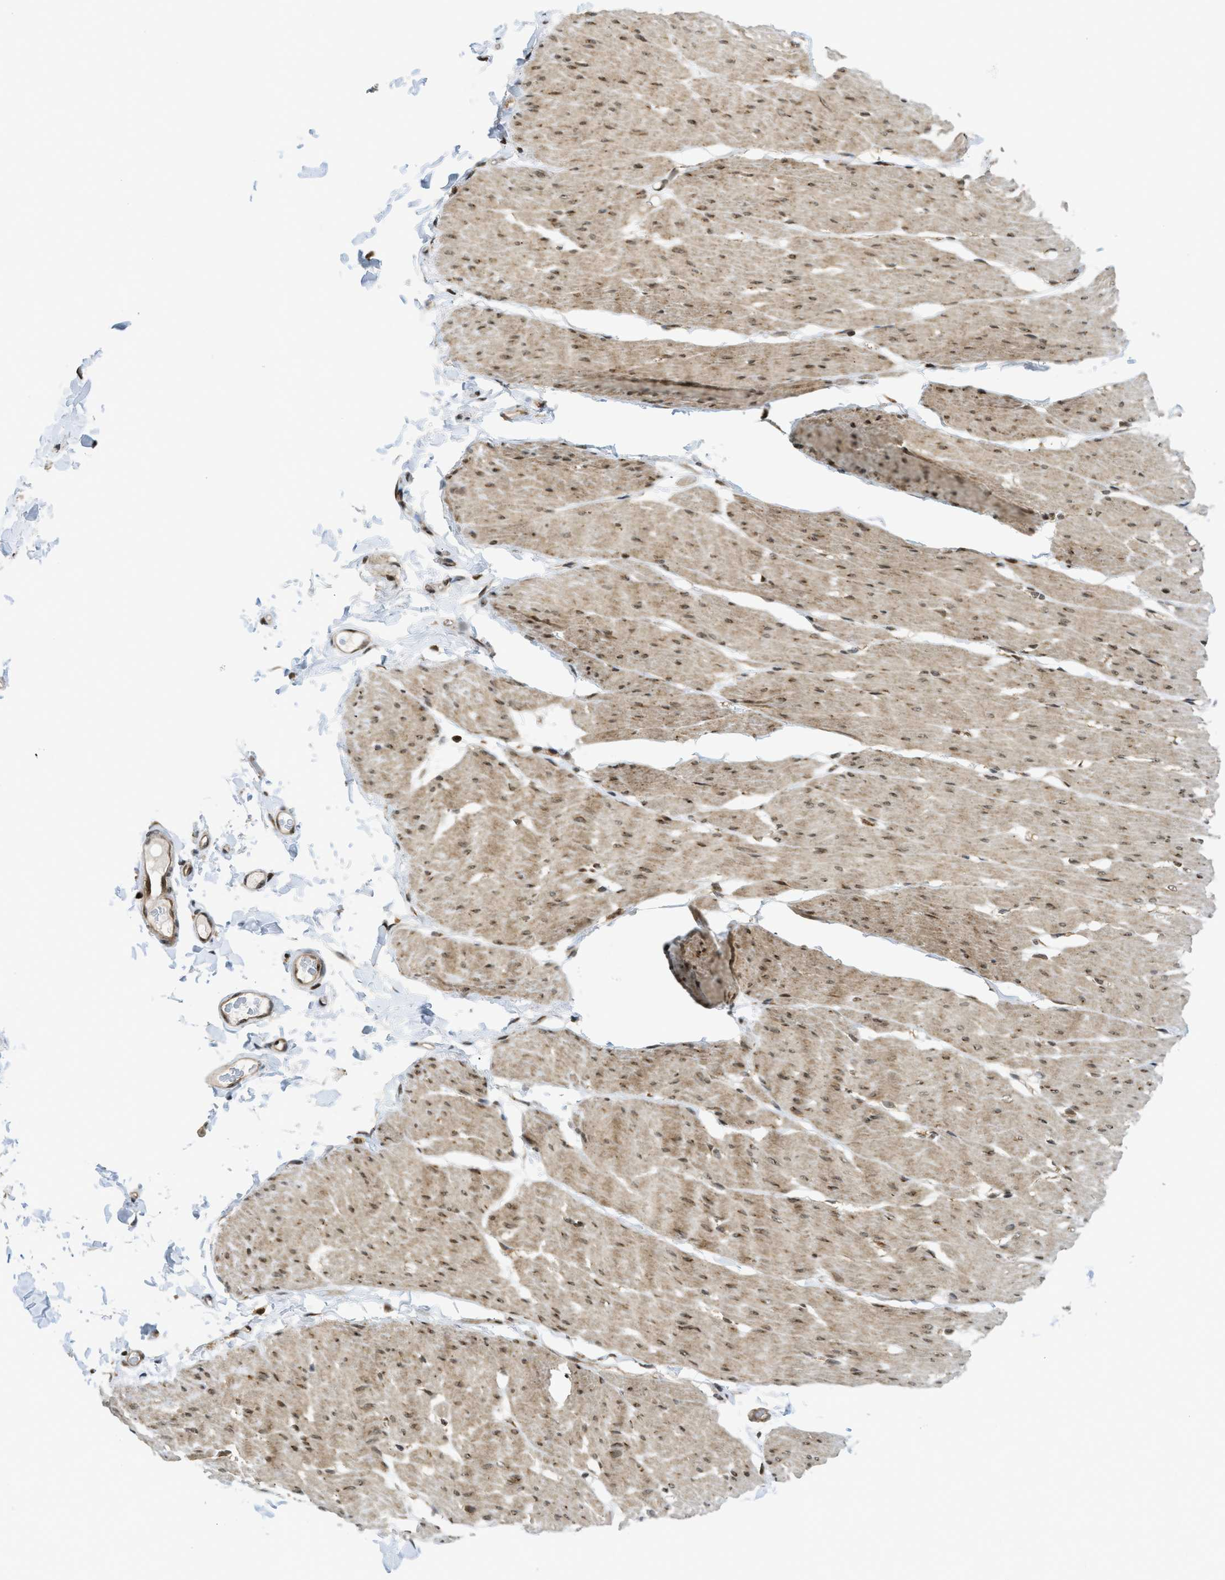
{"staining": {"intensity": "moderate", "quantity": ">75%", "location": "cytoplasmic/membranous,nuclear"}, "tissue": "smooth muscle", "cell_type": "Smooth muscle cells", "image_type": "normal", "snomed": [{"axis": "morphology", "description": "Normal tissue, NOS"}, {"axis": "topography", "description": "Smooth muscle"}, {"axis": "topography", "description": "Colon"}], "caption": "Immunohistochemistry (DAB (3,3'-diaminobenzidine)) staining of normal human smooth muscle shows moderate cytoplasmic/membranous,nuclear protein positivity in approximately >75% of smooth muscle cells.", "gene": "TACC1", "patient": {"sex": "male", "age": 67}}